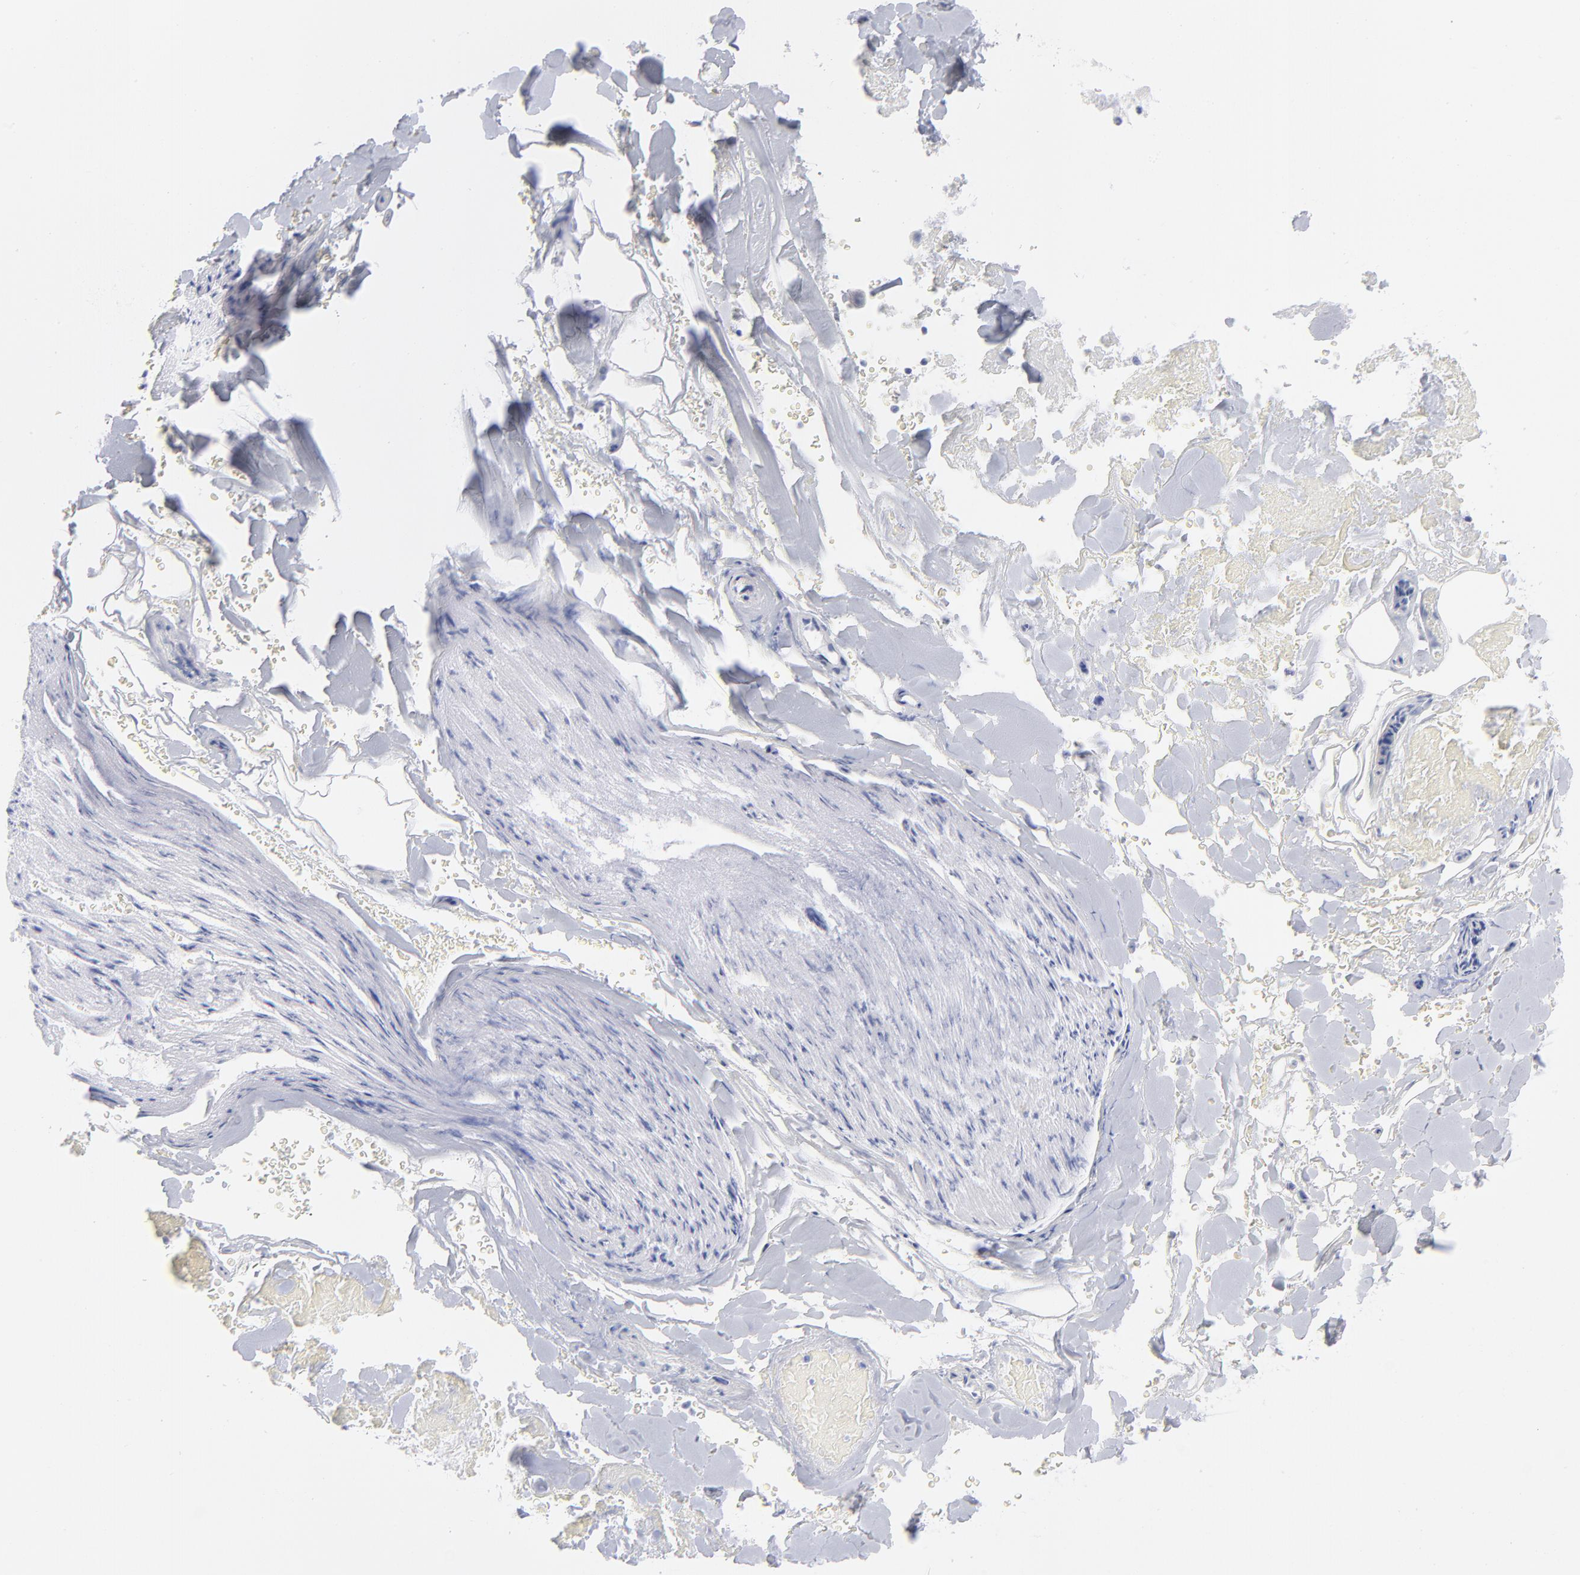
{"staining": {"intensity": "negative", "quantity": "none", "location": "none"}, "tissue": "adipose tissue", "cell_type": "Adipocytes", "image_type": "normal", "snomed": [{"axis": "morphology", "description": "Normal tissue, NOS"}, {"axis": "morphology", "description": "Cholangiocarcinoma"}, {"axis": "topography", "description": "Liver"}, {"axis": "topography", "description": "Peripheral nerve tissue"}], "caption": "This is an immunohistochemistry photomicrograph of unremarkable human adipose tissue. There is no positivity in adipocytes.", "gene": "CCNB1", "patient": {"sex": "male", "age": 50}}